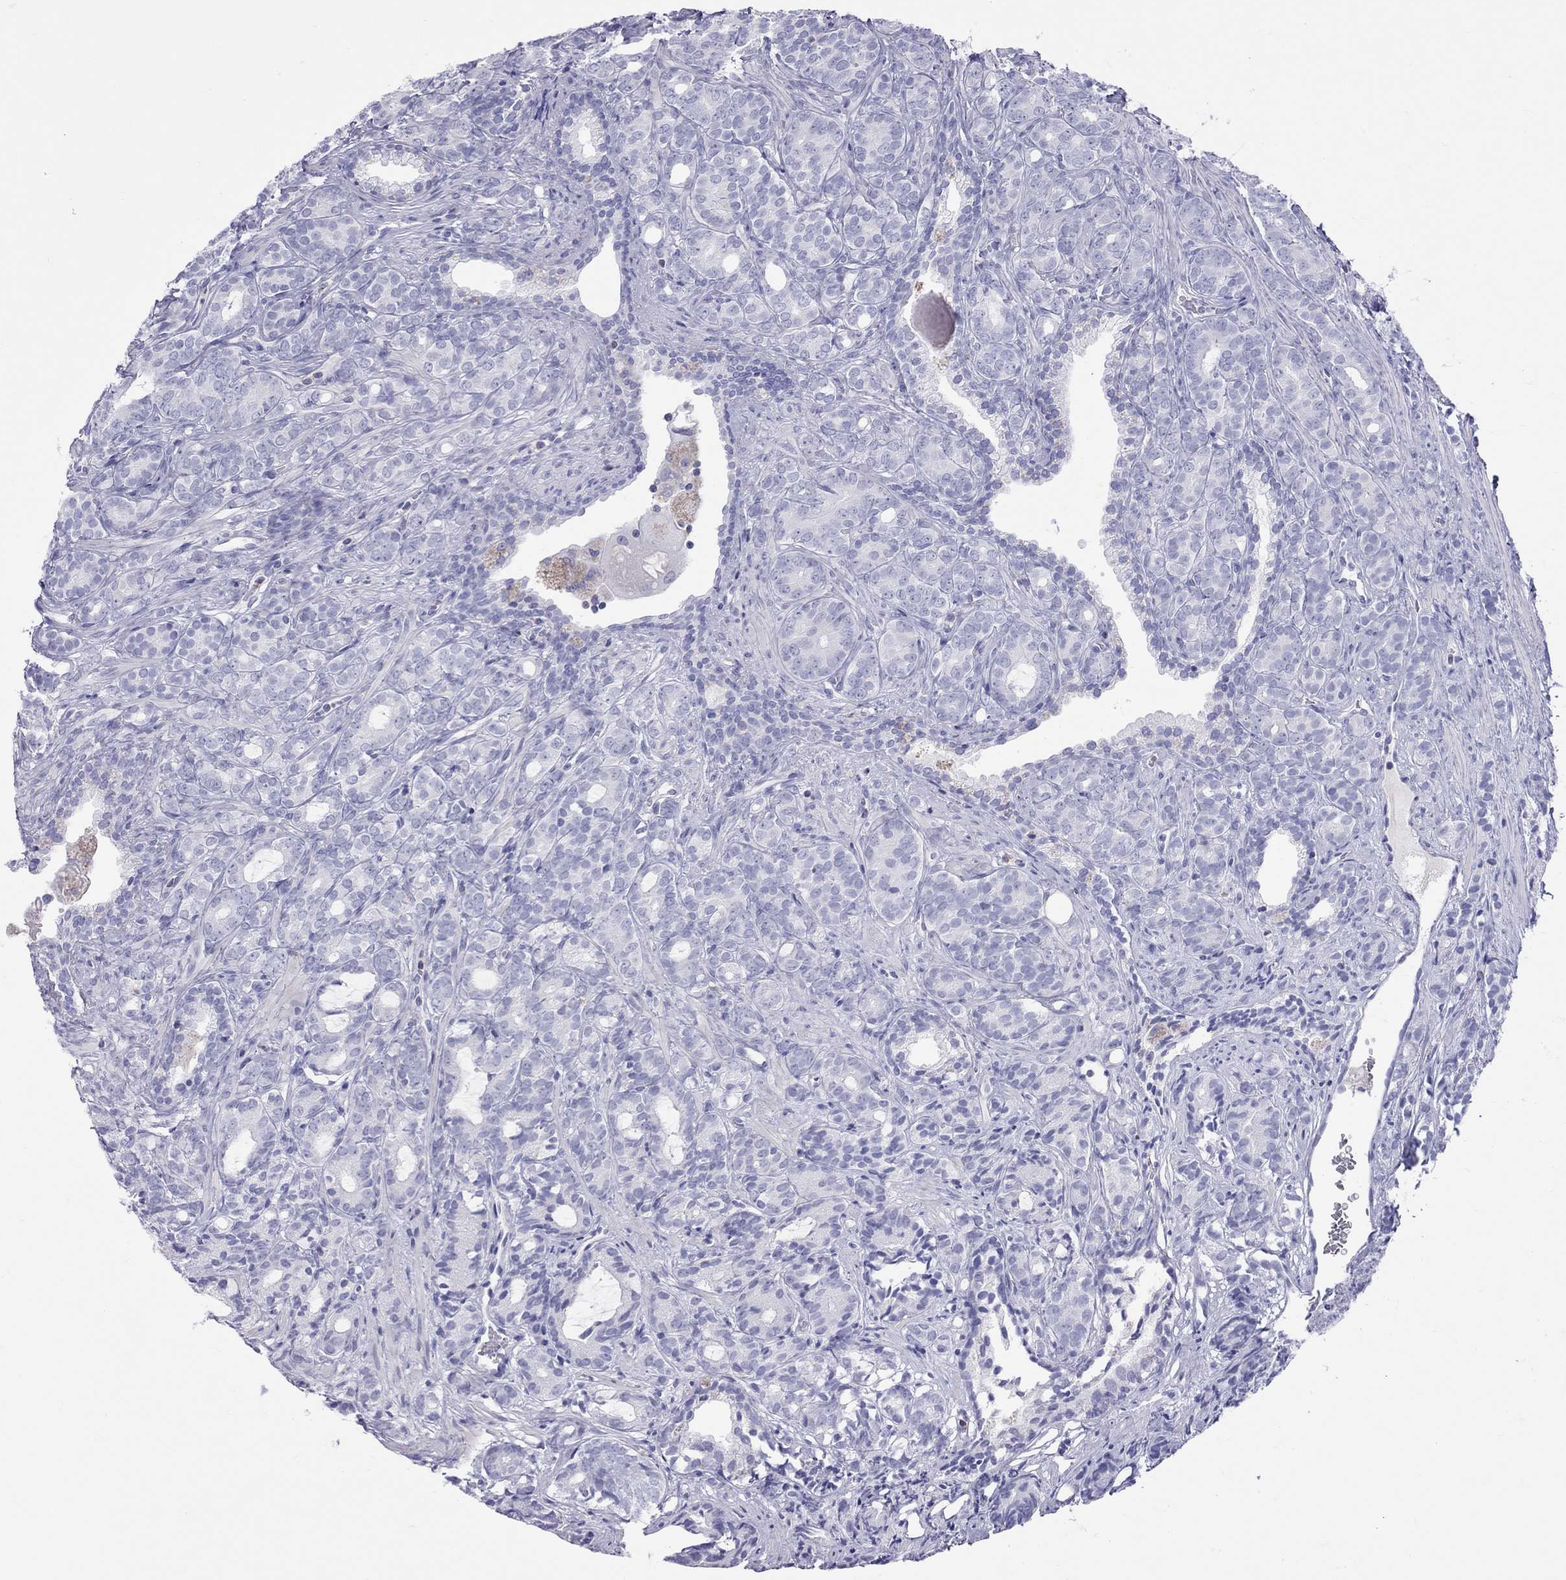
{"staining": {"intensity": "negative", "quantity": "none", "location": "none"}, "tissue": "prostate cancer", "cell_type": "Tumor cells", "image_type": "cancer", "snomed": [{"axis": "morphology", "description": "Adenocarcinoma, High grade"}, {"axis": "topography", "description": "Prostate"}], "caption": "Immunohistochemistry (IHC) image of neoplastic tissue: human high-grade adenocarcinoma (prostate) stained with DAB reveals no significant protein positivity in tumor cells.", "gene": "STAG3", "patient": {"sex": "male", "age": 84}}